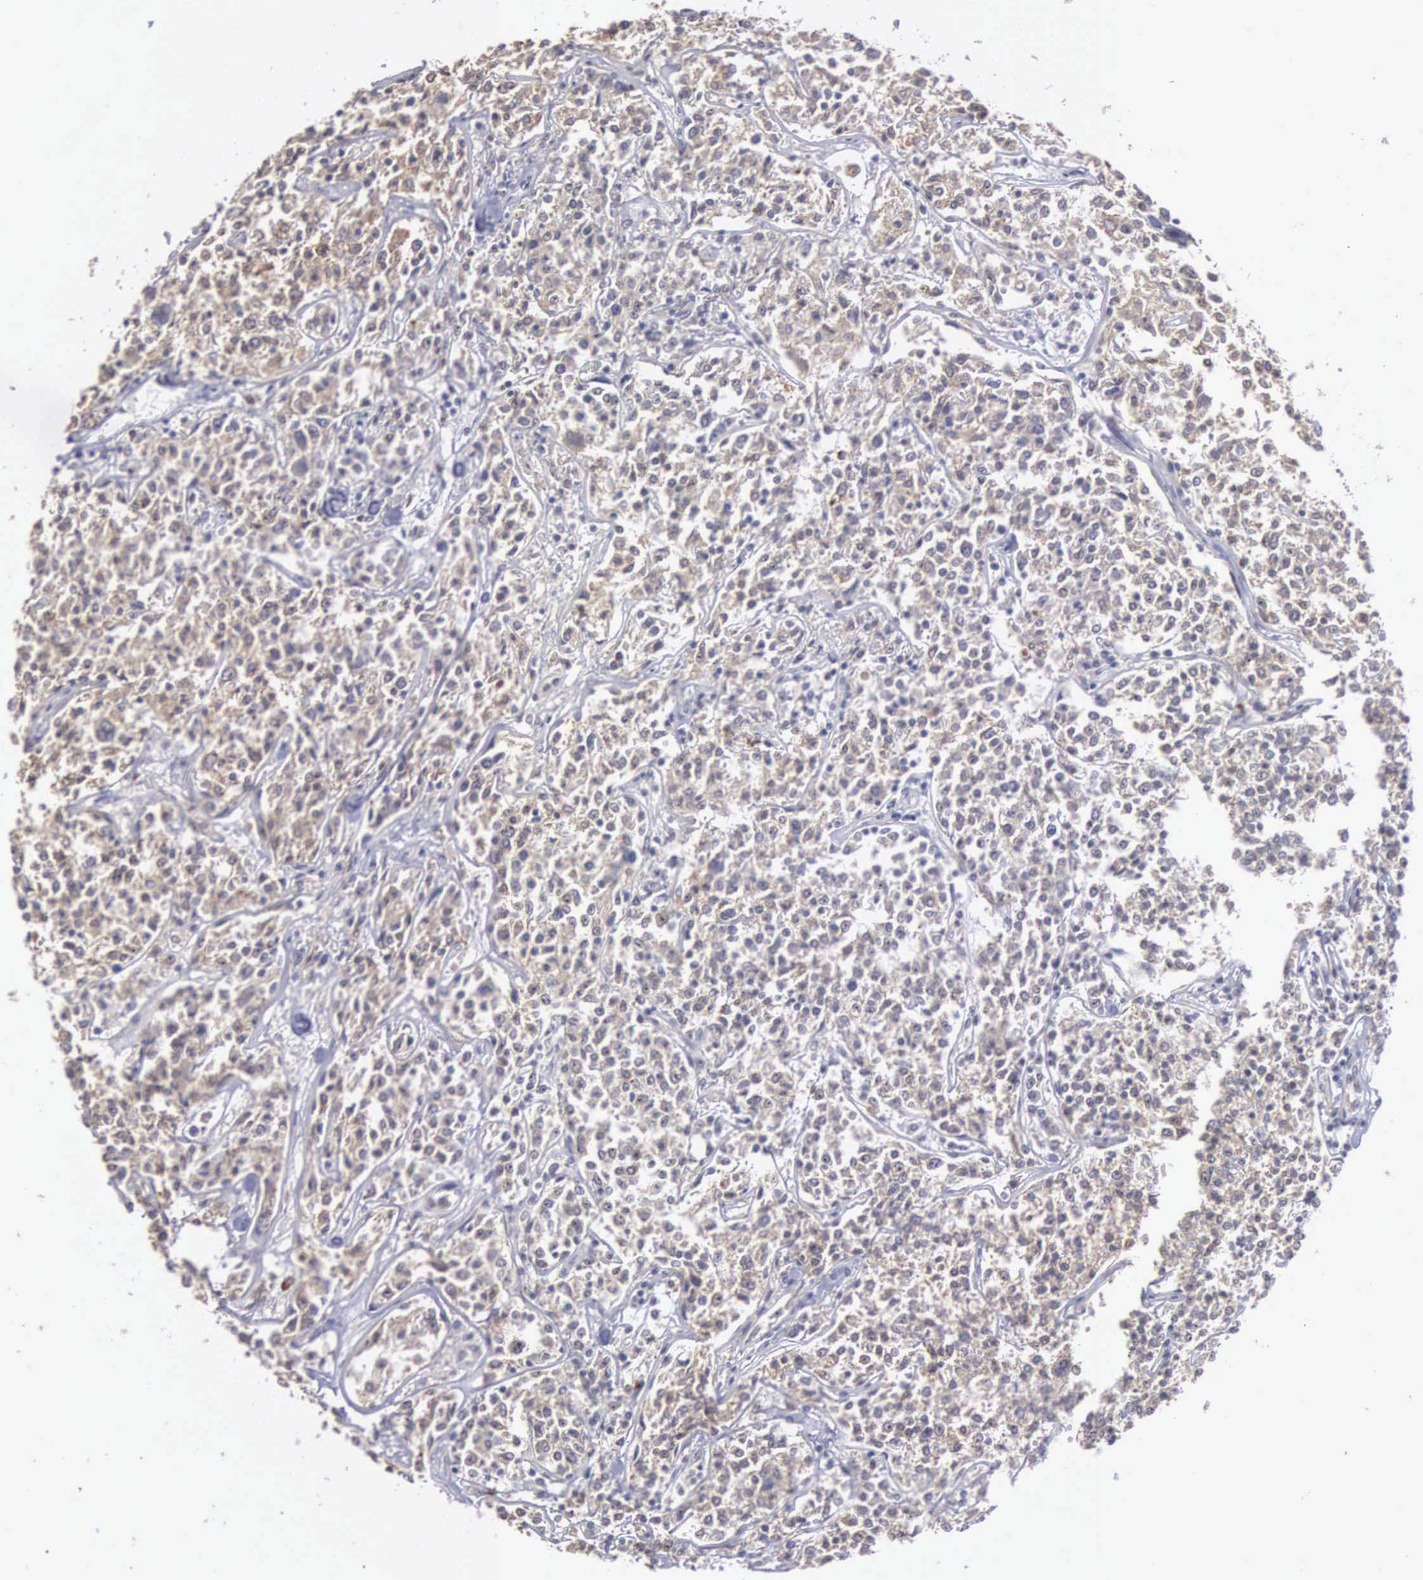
{"staining": {"intensity": "negative", "quantity": "none", "location": "none"}, "tissue": "lymphoma", "cell_type": "Tumor cells", "image_type": "cancer", "snomed": [{"axis": "morphology", "description": "Malignant lymphoma, non-Hodgkin's type, Low grade"}, {"axis": "topography", "description": "Small intestine"}], "caption": "Immunohistochemistry photomicrograph of human low-grade malignant lymphoma, non-Hodgkin's type stained for a protein (brown), which displays no expression in tumor cells.", "gene": "AMN", "patient": {"sex": "female", "age": 59}}